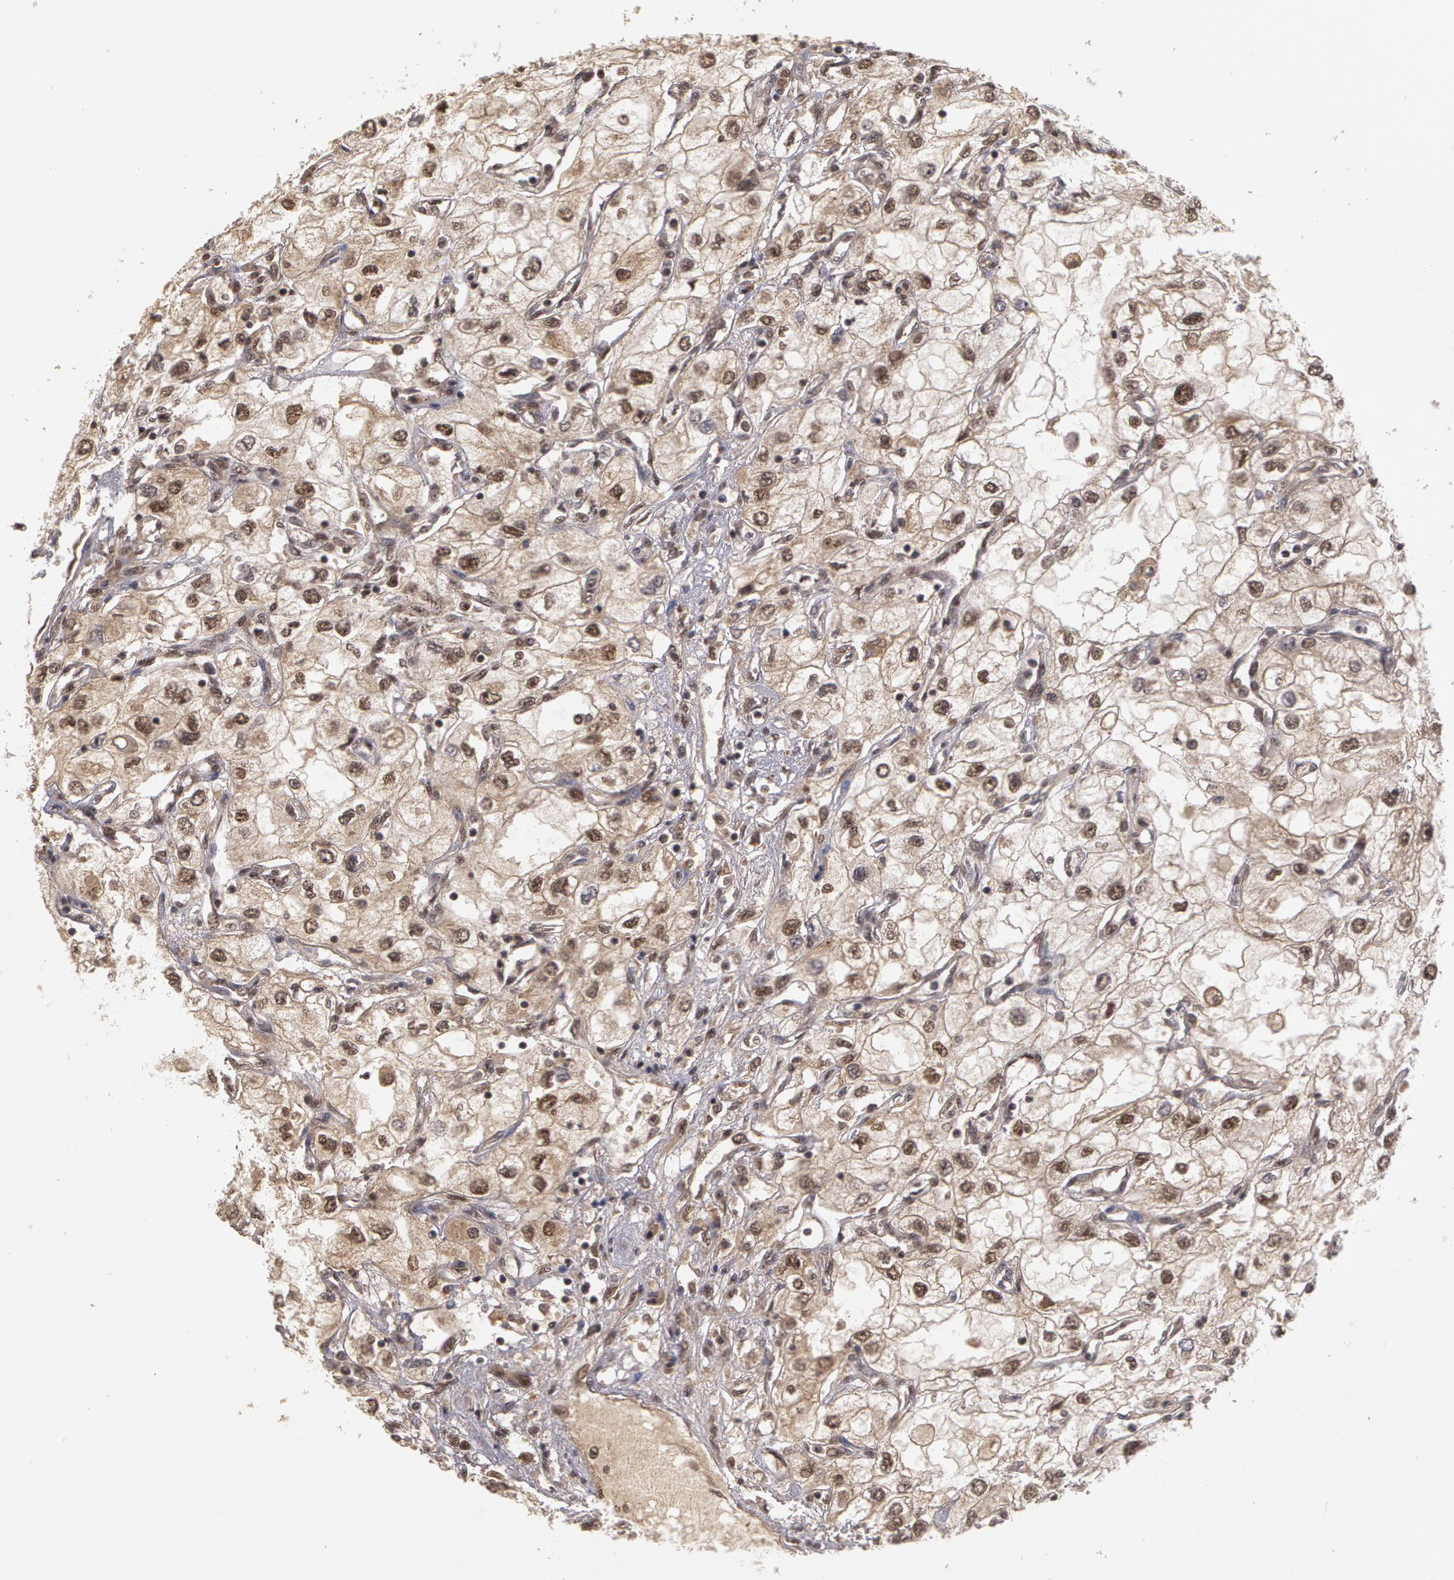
{"staining": {"intensity": "moderate", "quantity": "25%-75%", "location": "cytoplasmic/membranous,nuclear"}, "tissue": "renal cancer", "cell_type": "Tumor cells", "image_type": "cancer", "snomed": [{"axis": "morphology", "description": "Adenocarcinoma, NOS"}, {"axis": "topography", "description": "Kidney"}], "caption": "Human renal cancer (adenocarcinoma) stained with a protein marker demonstrates moderate staining in tumor cells.", "gene": "GLIS1", "patient": {"sex": "male", "age": 57}}